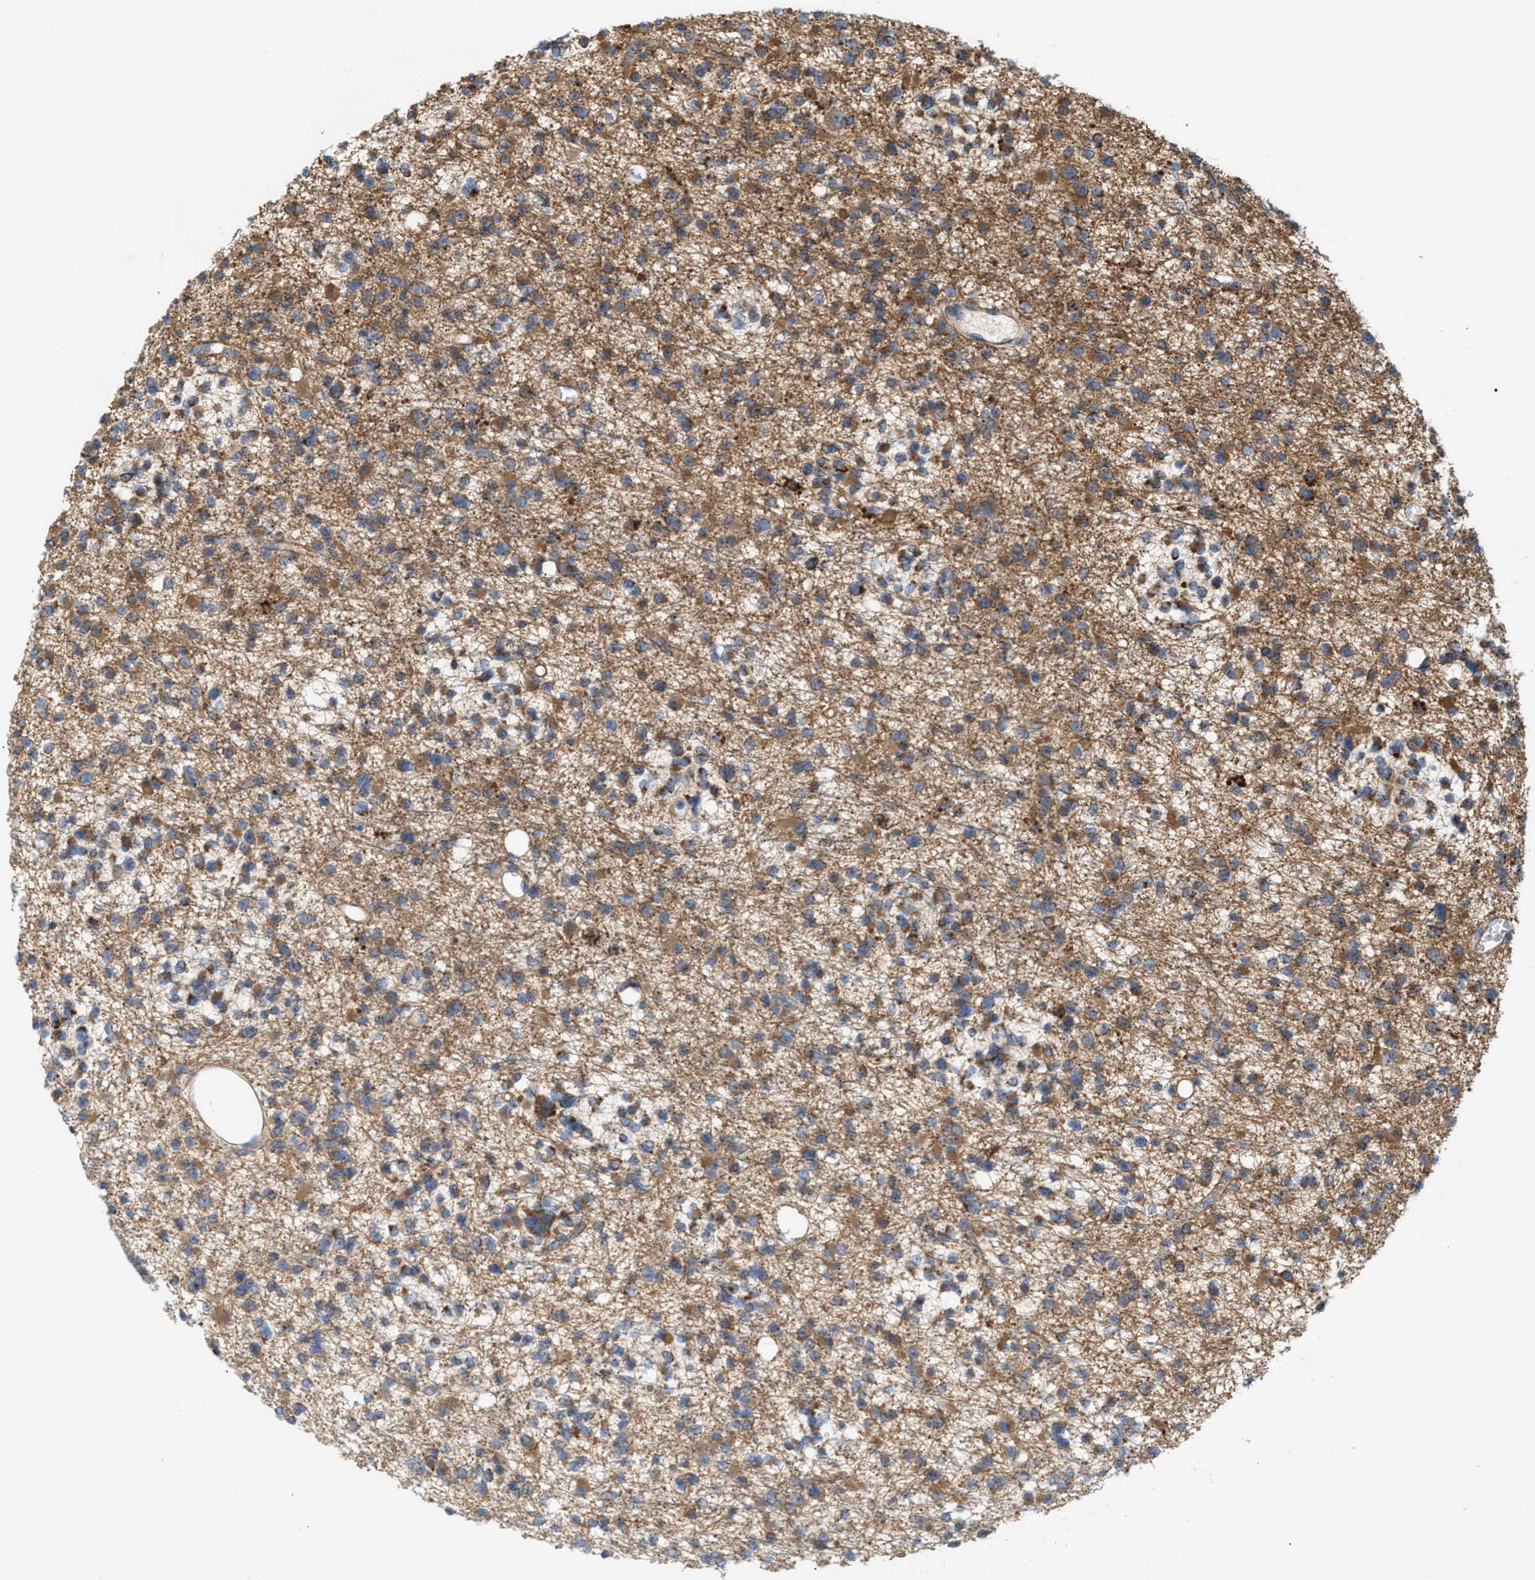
{"staining": {"intensity": "moderate", "quantity": ">75%", "location": "cytoplasmic/membranous"}, "tissue": "glioma", "cell_type": "Tumor cells", "image_type": "cancer", "snomed": [{"axis": "morphology", "description": "Glioma, malignant, Low grade"}, {"axis": "topography", "description": "Brain"}], "caption": "Moderate cytoplasmic/membranous expression for a protein is appreciated in approximately >75% of tumor cells of low-grade glioma (malignant) using immunohistochemistry.", "gene": "OXSM", "patient": {"sex": "female", "age": 22}}